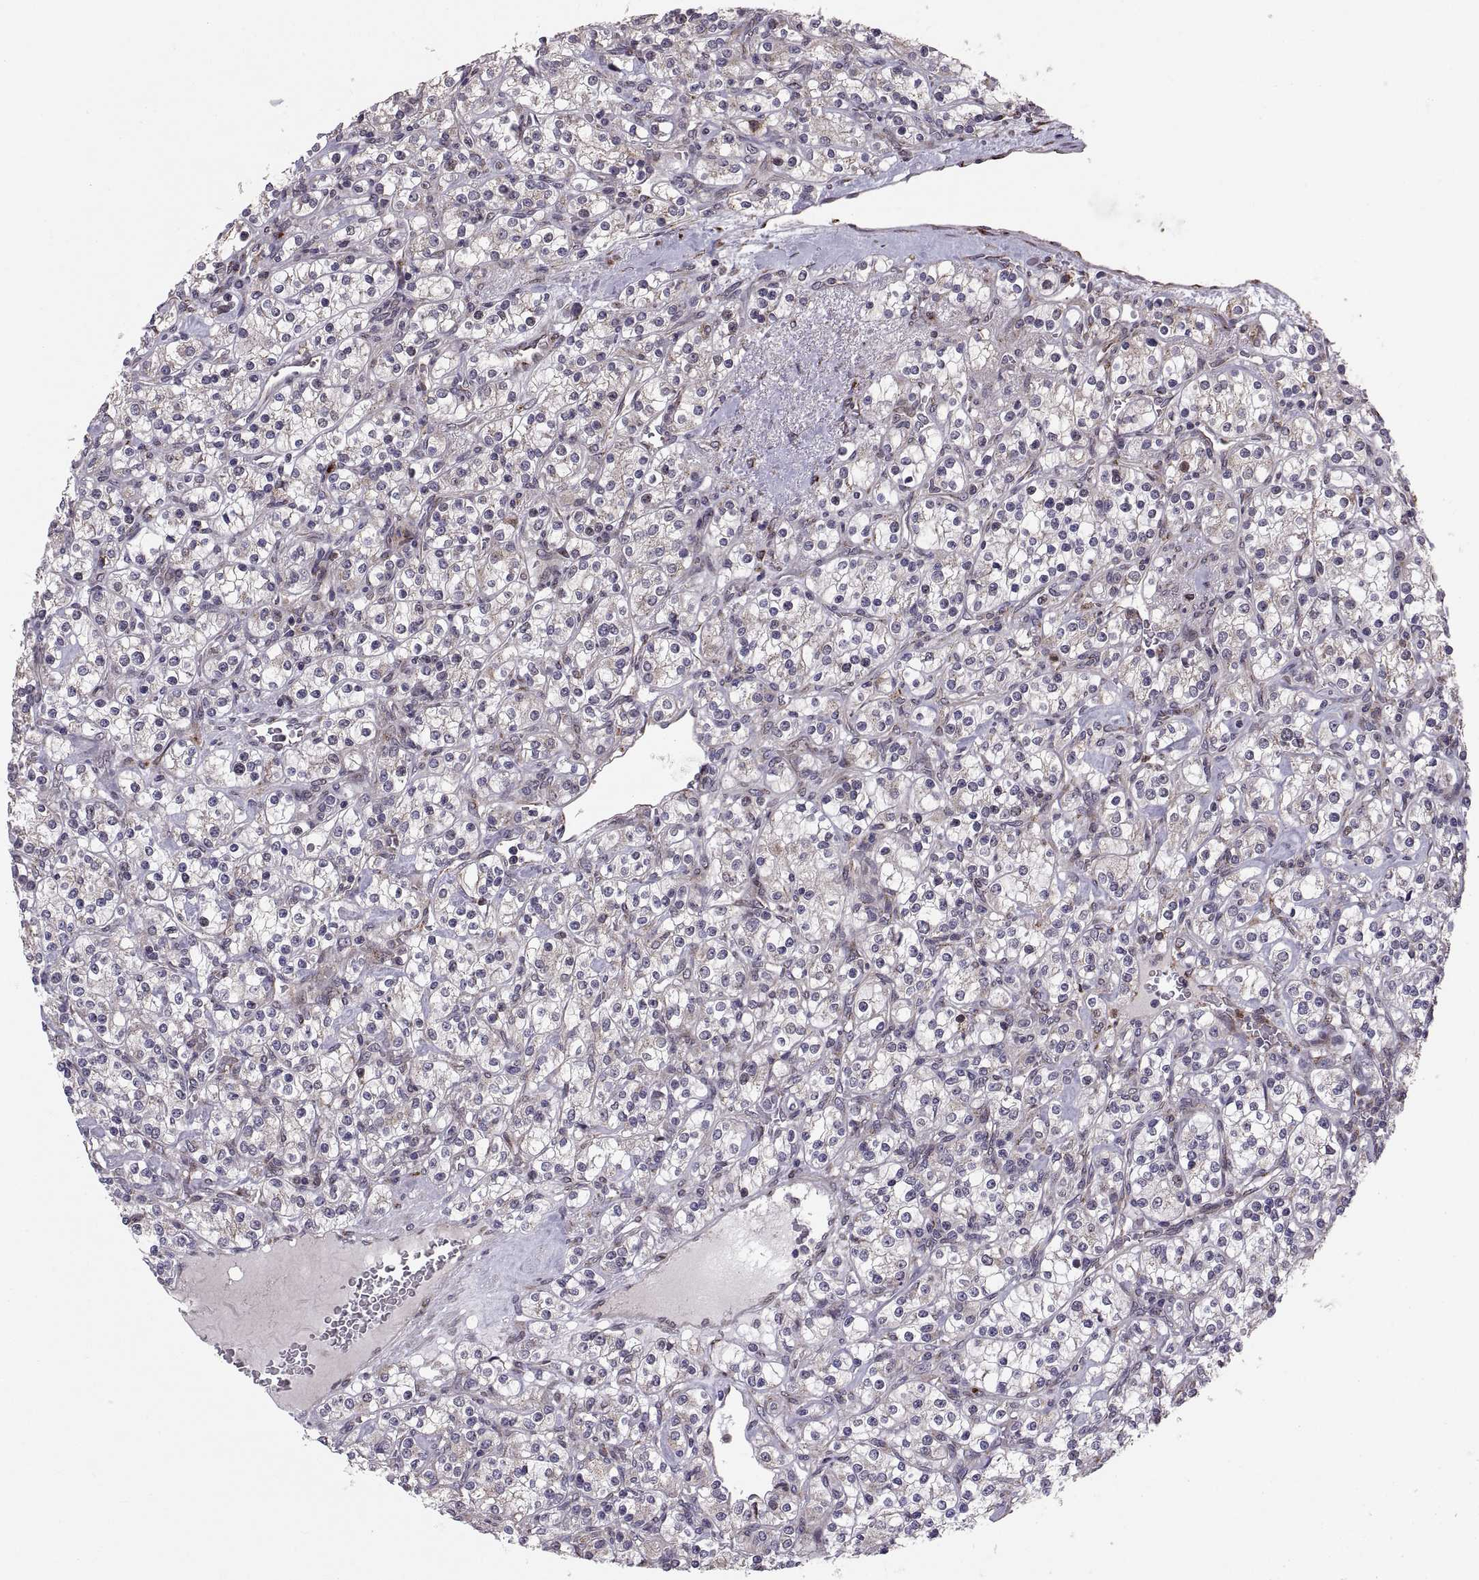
{"staining": {"intensity": "weak", "quantity": "25%-75%", "location": "cytoplasmic/membranous"}, "tissue": "renal cancer", "cell_type": "Tumor cells", "image_type": "cancer", "snomed": [{"axis": "morphology", "description": "Adenocarcinoma, NOS"}, {"axis": "topography", "description": "Kidney"}], "caption": "Tumor cells demonstrate low levels of weak cytoplasmic/membranous positivity in about 25%-75% of cells in renal adenocarcinoma. The staining is performed using DAB (3,3'-diaminobenzidine) brown chromogen to label protein expression. The nuclei are counter-stained blue using hematoxylin.", "gene": "TESC", "patient": {"sex": "male", "age": 77}}